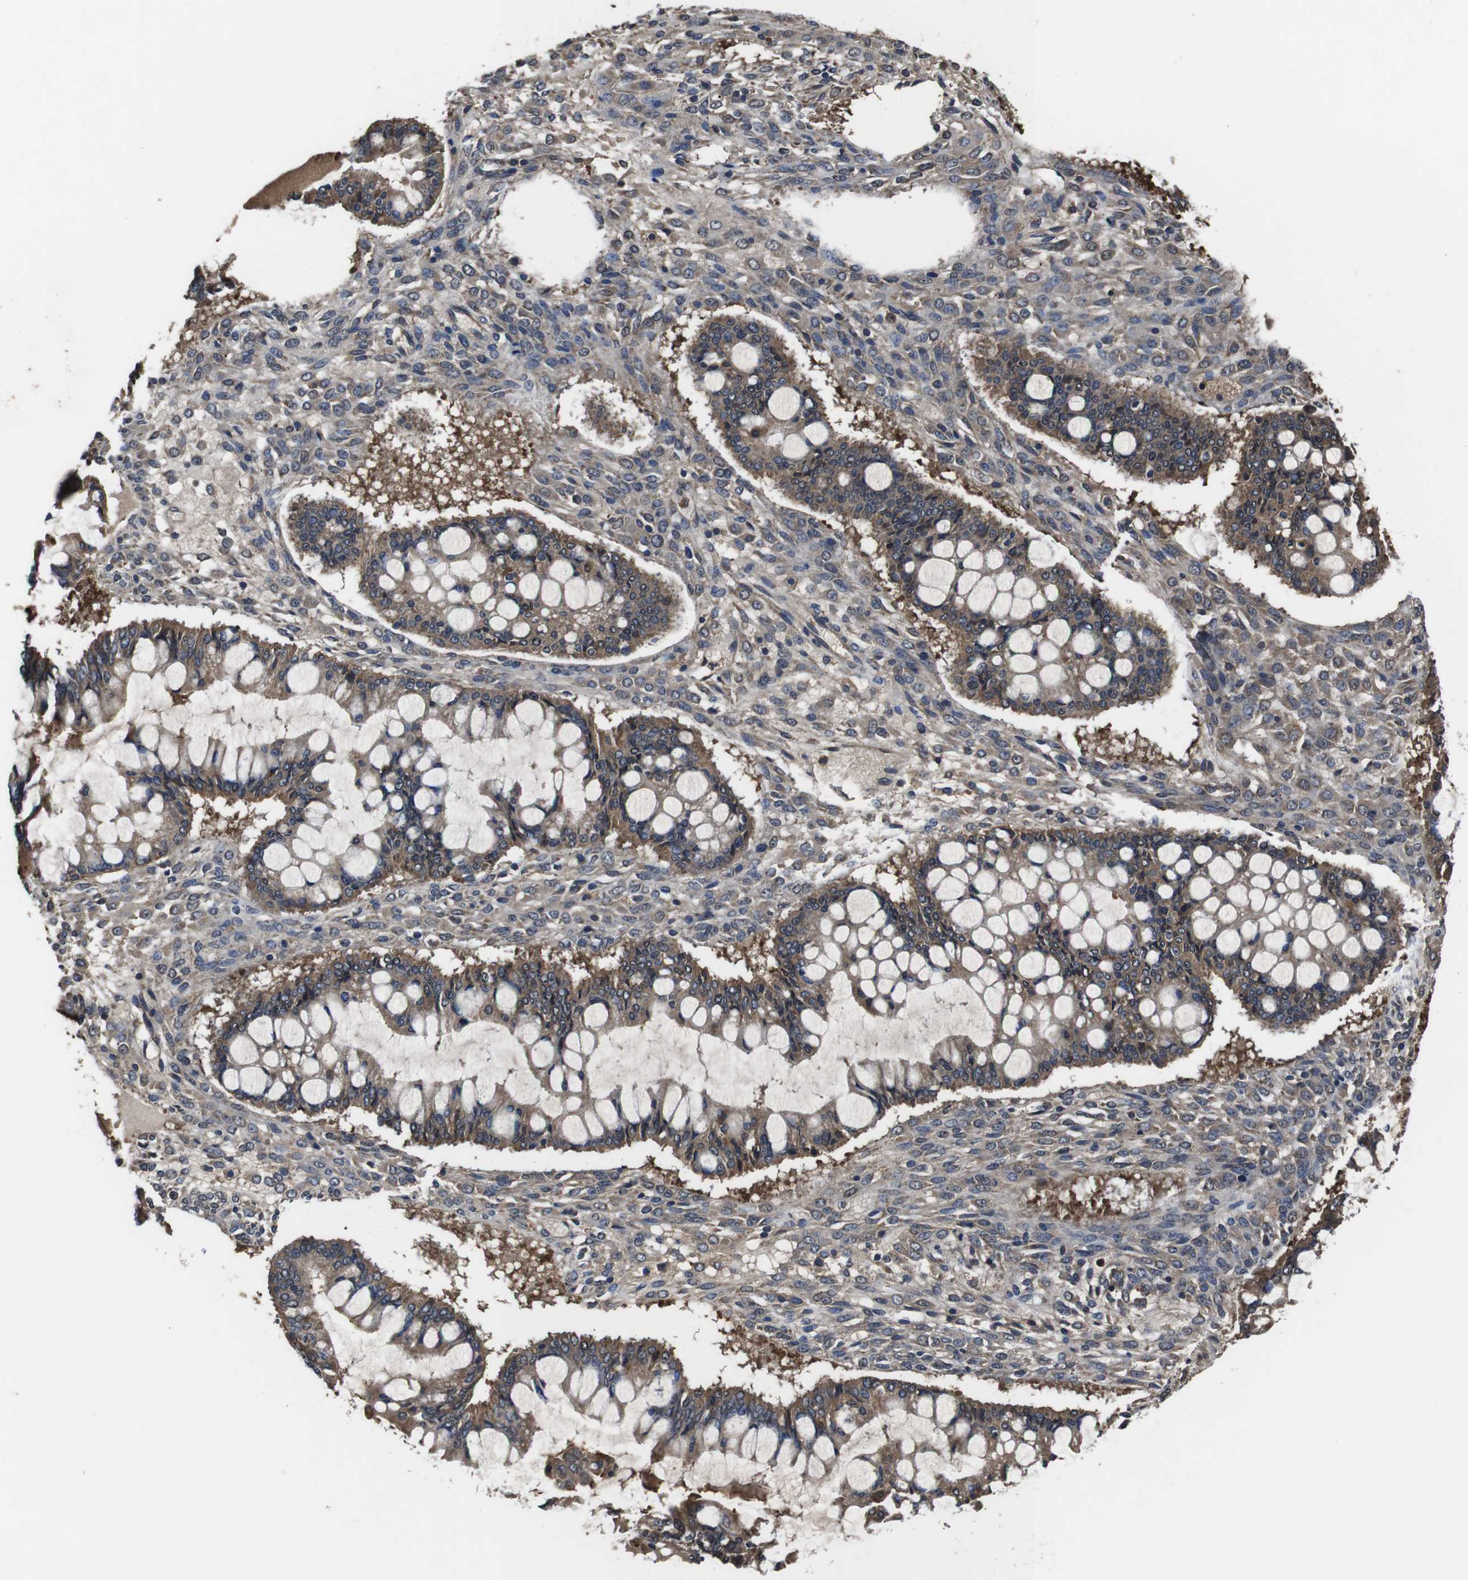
{"staining": {"intensity": "moderate", "quantity": "25%-75%", "location": "cytoplasmic/membranous"}, "tissue": "ovarian cancer", "cell_type": "Tumor cells", "image_type": "cancer", "snomed": [{"axis": "morphology", "description": "Cystadenocarcinoma, mucinous, NOS"}, {"axis": "topography", "description": "Ovary"}], "caption": "Mucinous cystadenocarcinoma (ovarian) tissue exhibits moderate cytoplasmic/membranous positivity in approximately 25%-75% of tumor cells, visualized by immunohistochemistry.", "gene": "CXCL11", "patient": {"sex": "female", "age": 73}}